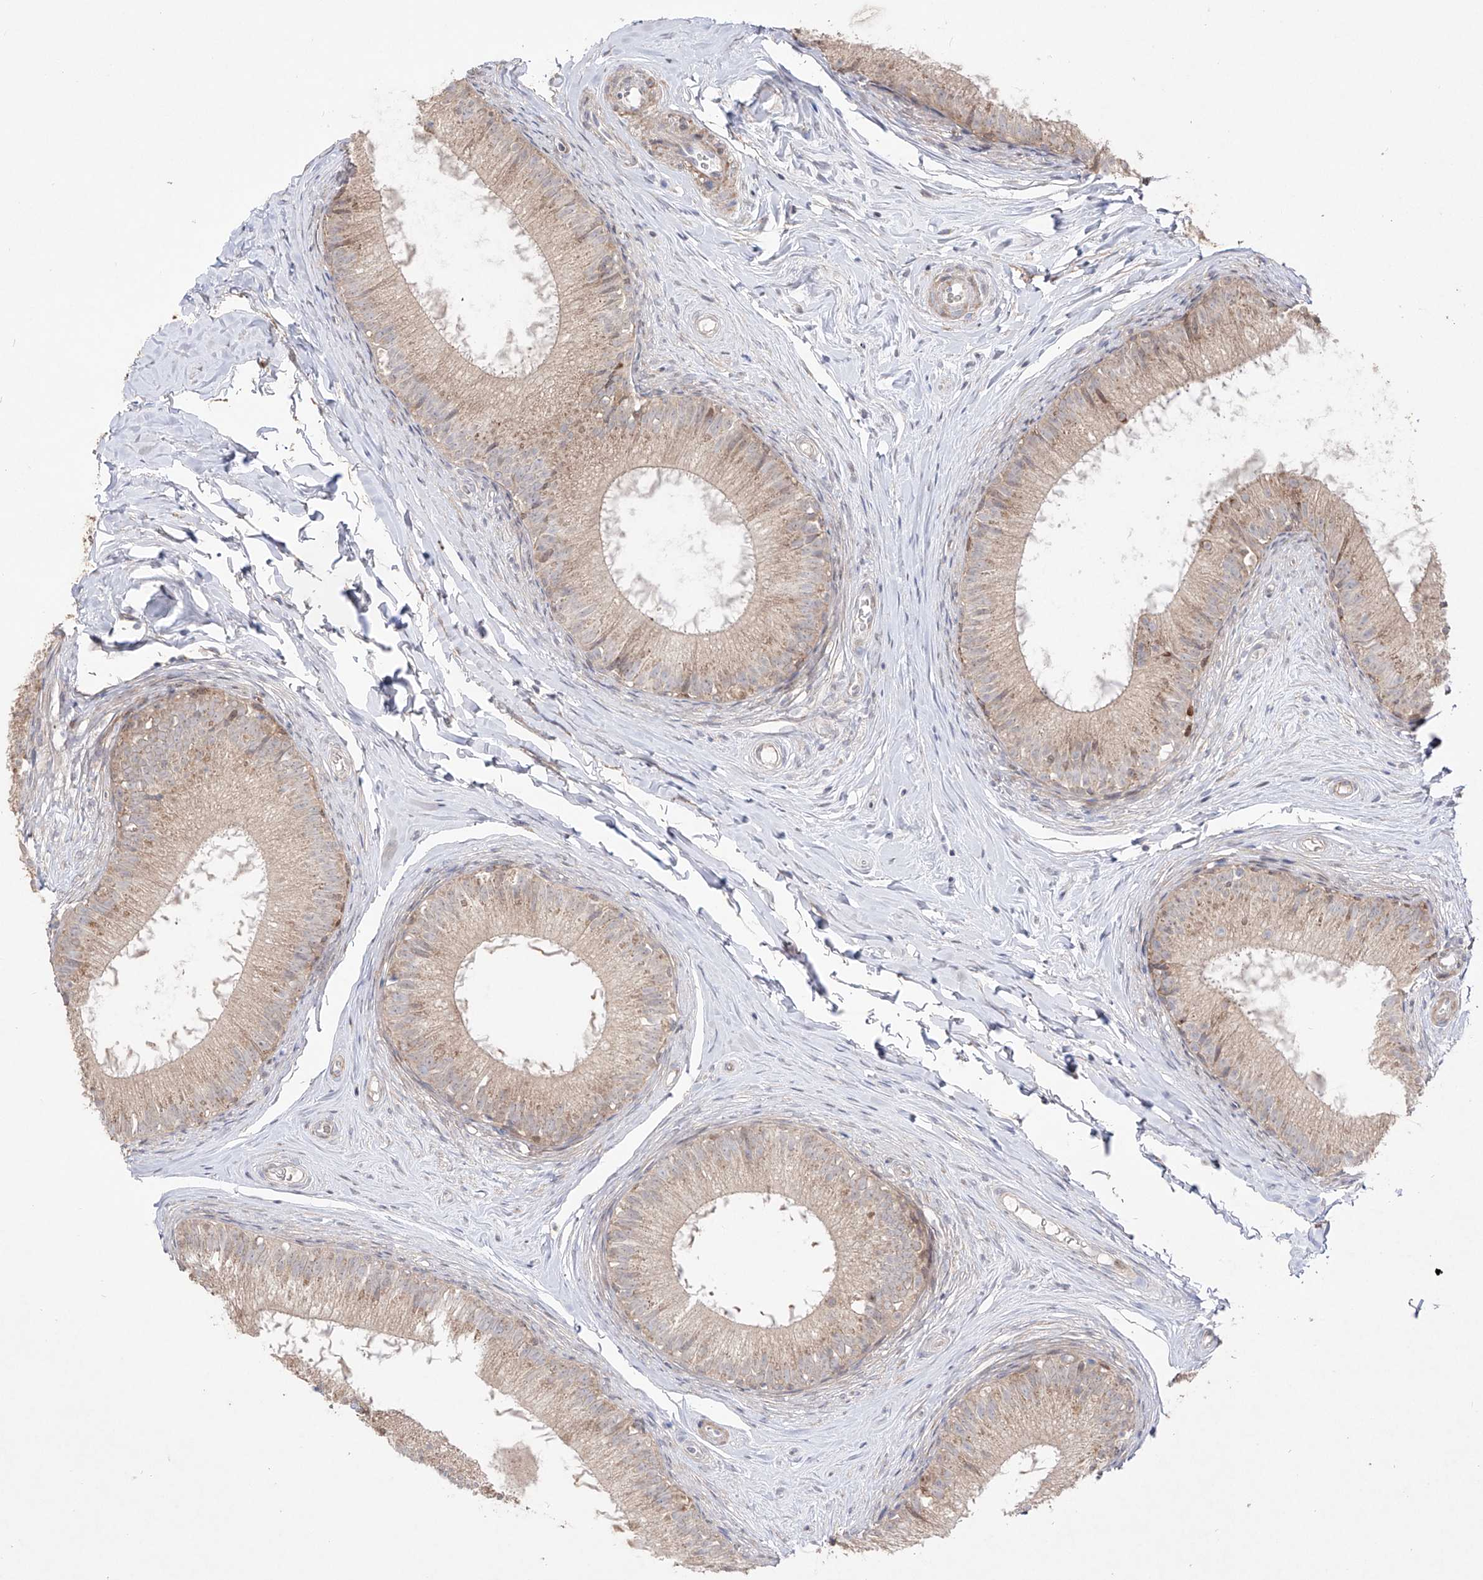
{"staining": {"intensity": "moderate", "quantity": "25%-75%", "location": "cytoplasmic/membranous"}, "tissue": "epididymis", "cell_type": "Glandular cells", "image_type": "normal", "snomed": [{"axis": "morphology", "description": "Normal tissue, NOS"}, {"axis": "topography", "description": "Epididymis"}], "caption": "Immunohistochemistry (IHC) staining of unremarkable epididymis, which displays medium levels of moderate cytoplasmic/membranous staining in about 25%-75% of glandular cells indicating moderate cytoplasmic/membranous protein staining. The staining was performed using DAB (brown) for protein detection and nuclei were counterstained in hematoxylin (blue).", "gene": "YKT6", "patient": {"sex": "male", "age": 34}}